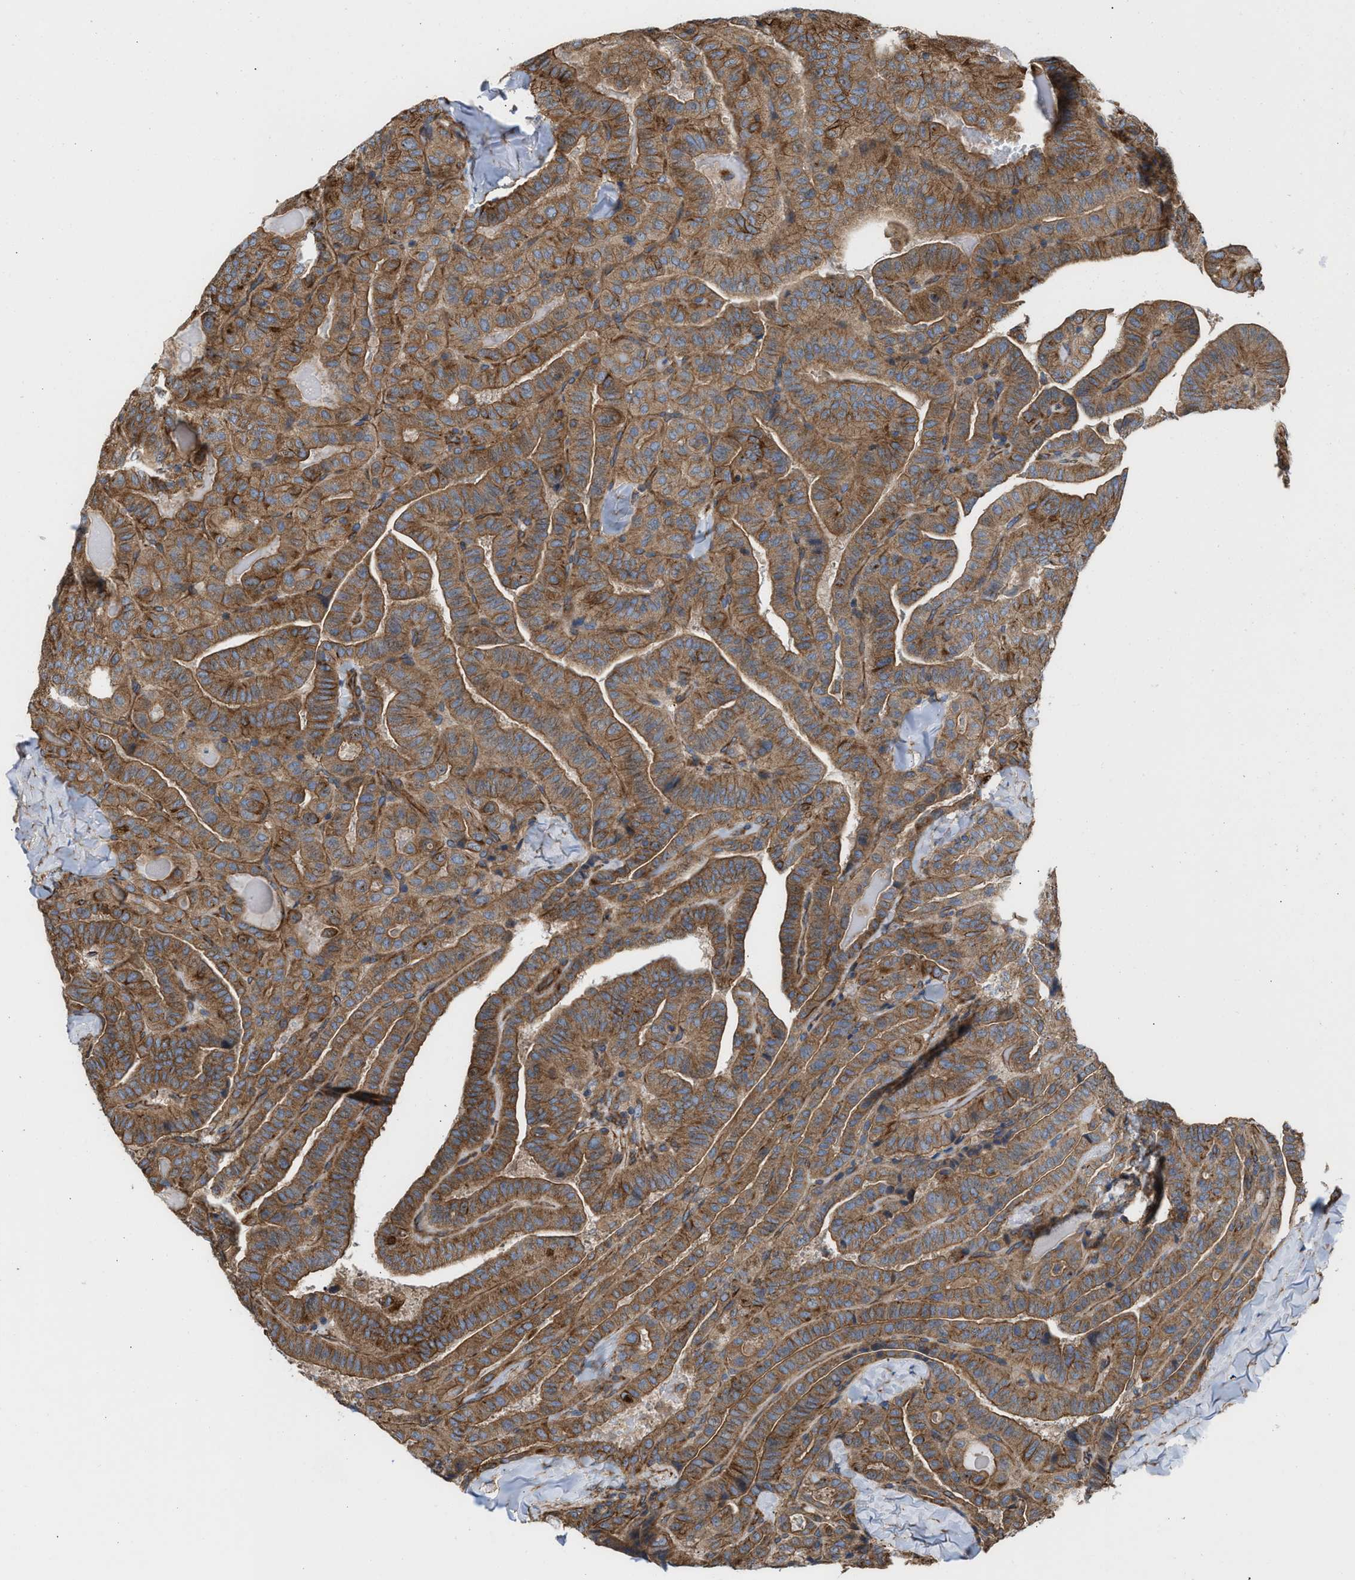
{"staining": {"intensity": "moderate", "quantity": ">75%", "location": "cytoplasmic/membranous"}, "tissue": "thyroid cancer", "cell_type": "Tumor cells", "image_type": "cancer", "snomed": [{"axis": "morphology", "description": "Papillary adenocarcinoma, NOS"}, {"axis": "topography", "description": "Thyroid gland"}], "caption": "High-power microscopy captured an immunohistochemistry image of thyroid cancer (papillary adenocarcinoma), revealing moderate cytoplasmic/membranous expression in about >75% of tumor cells. Using DAB (brown) and hematoxylin (blue) stains, captured at high magnification using brightfield microscopy.", "gene": "EPS15L1", "patient": {"sex": "male", "age": 77}}